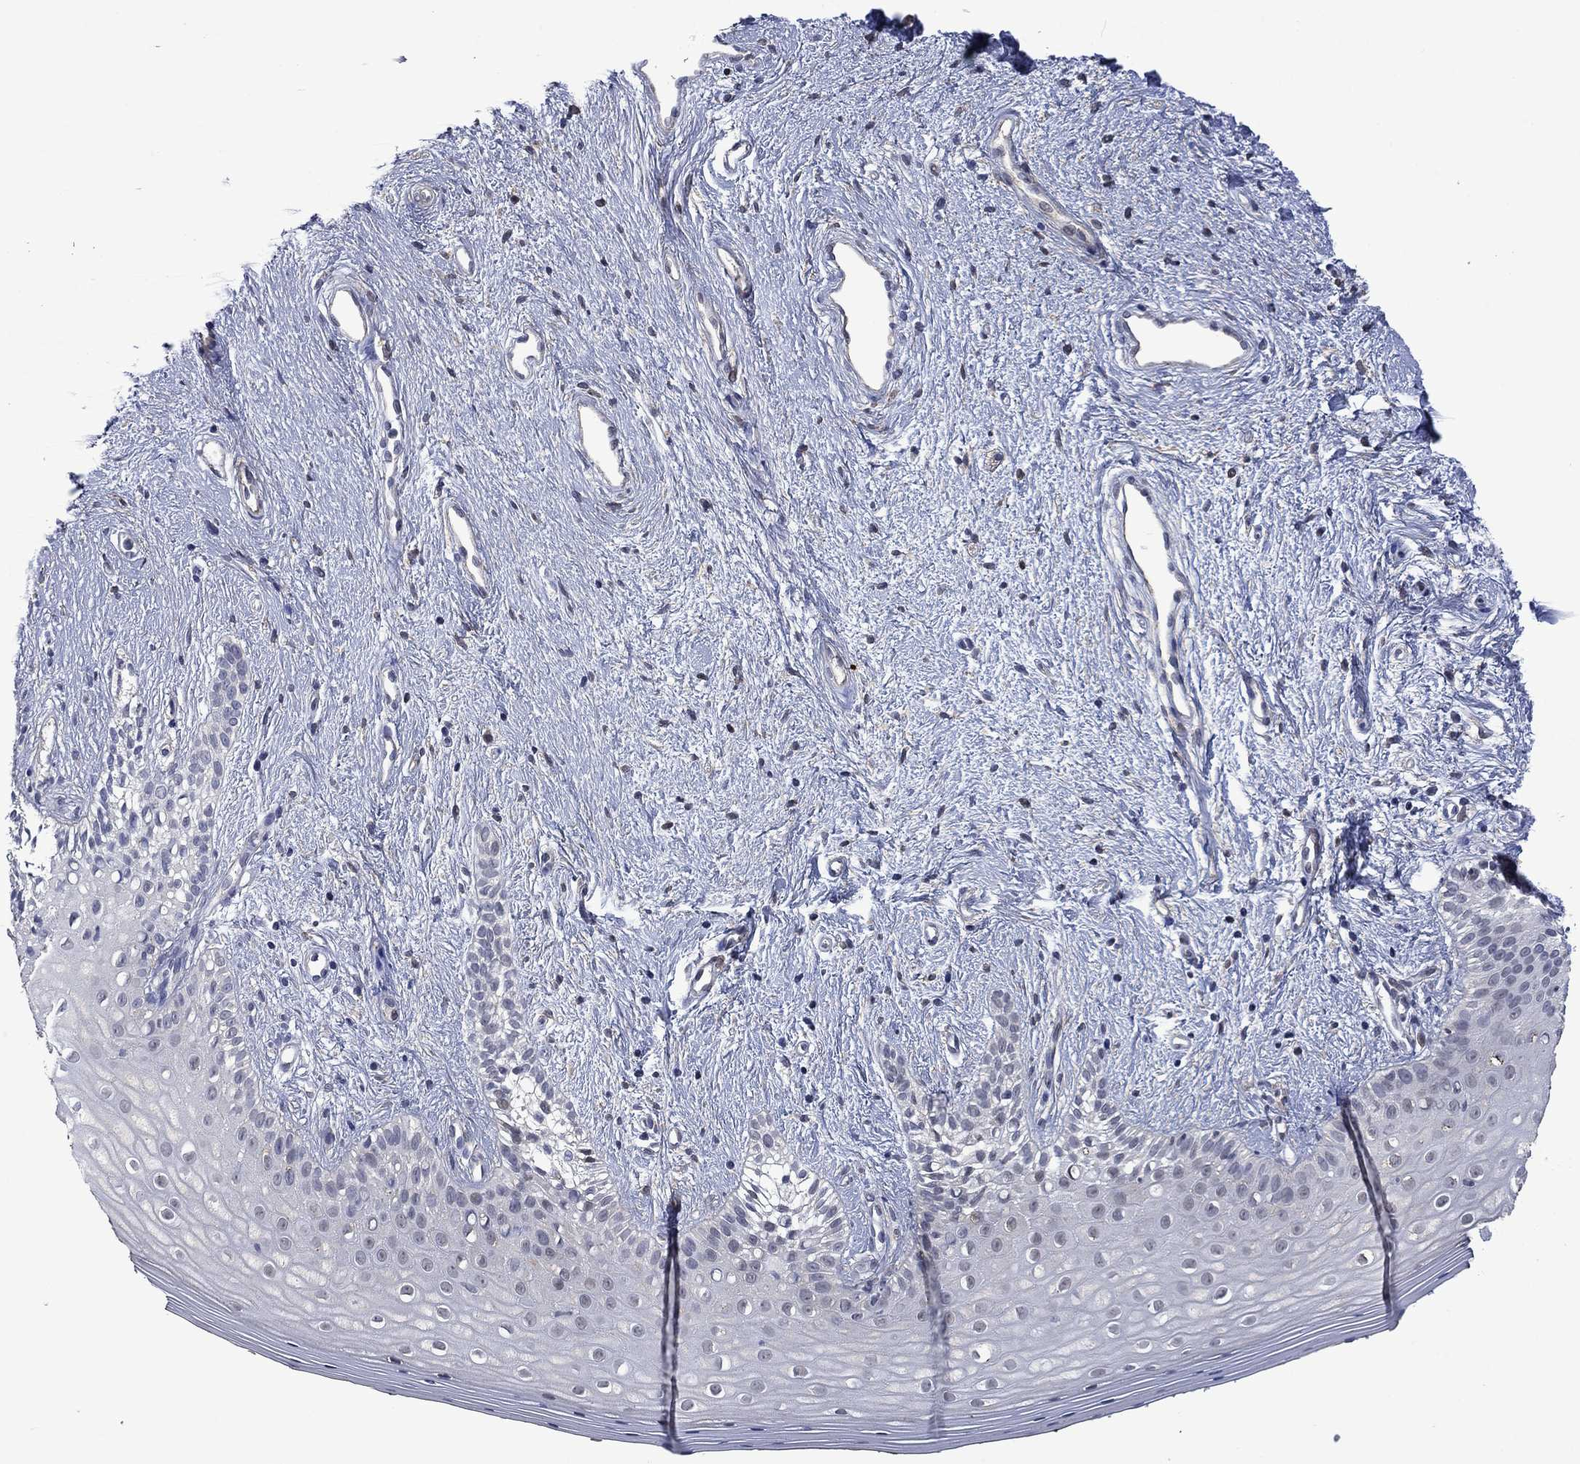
{"staining": {"intensity": "moderate", "quantity": "<25%", "location": "cytoplasmic/membranous"}, "tissue": "vagina", "cell_type": "Squamous epithelial cells", "image_type": "normal", "snomed": [{"axis": "morphology", "description": "Normal tissue, NOS"}, {"axis": "topography", "description": "Vagina"}], "caption": "Immunohistochemical staining of unremarkable vagina exhibits <25% levels of moderate cytoplasmic/membranous protein positivity in approximately <25% of squamous epithelial cells. (Brightfield microscopy of DAB IHC at high magnification).", "gene": "PHKA1", "patient": {"sex": "female", "age": 47}}